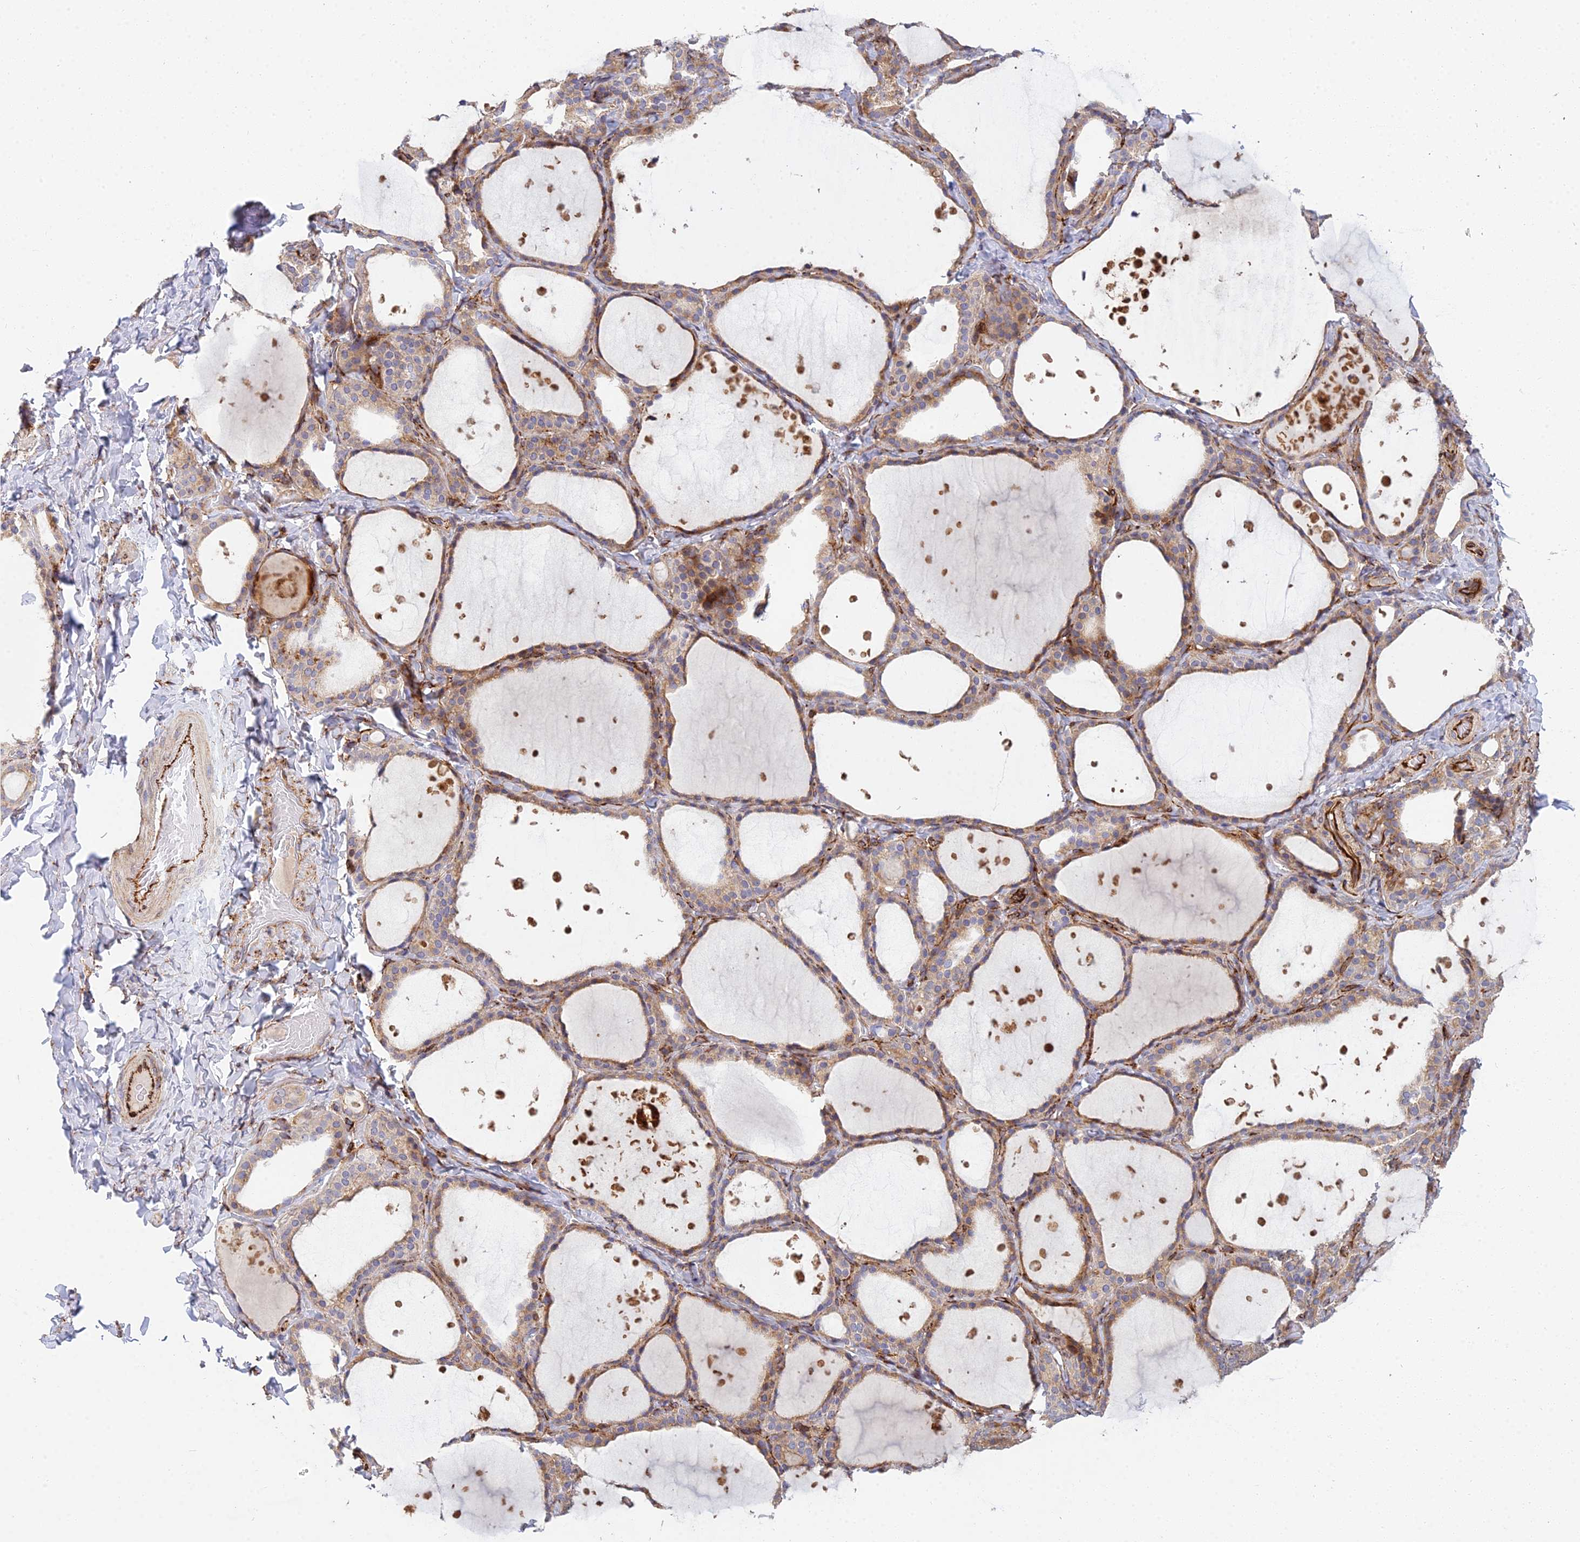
{"staining": {"intensity": "moderate", "quantity": ">75%", "location": "cytoplasmic/membranous"}, "tissue": "thyroid gland", "cell_type": "Glandular cells", "image_type": "normal", "snomed": [{"axis": "morphology", "description": "Normal tissue, NOS"}, {"axis": "topography", "description": "Thyroid gland"}], "caption": "A histopathology image of human thyroid gland stained for a protein shows moderate cytoplasmic/membranous brown staining in glandular cells.", "gene": "NDUFAF7", "patient": {"sex": "female", "age": 44}}